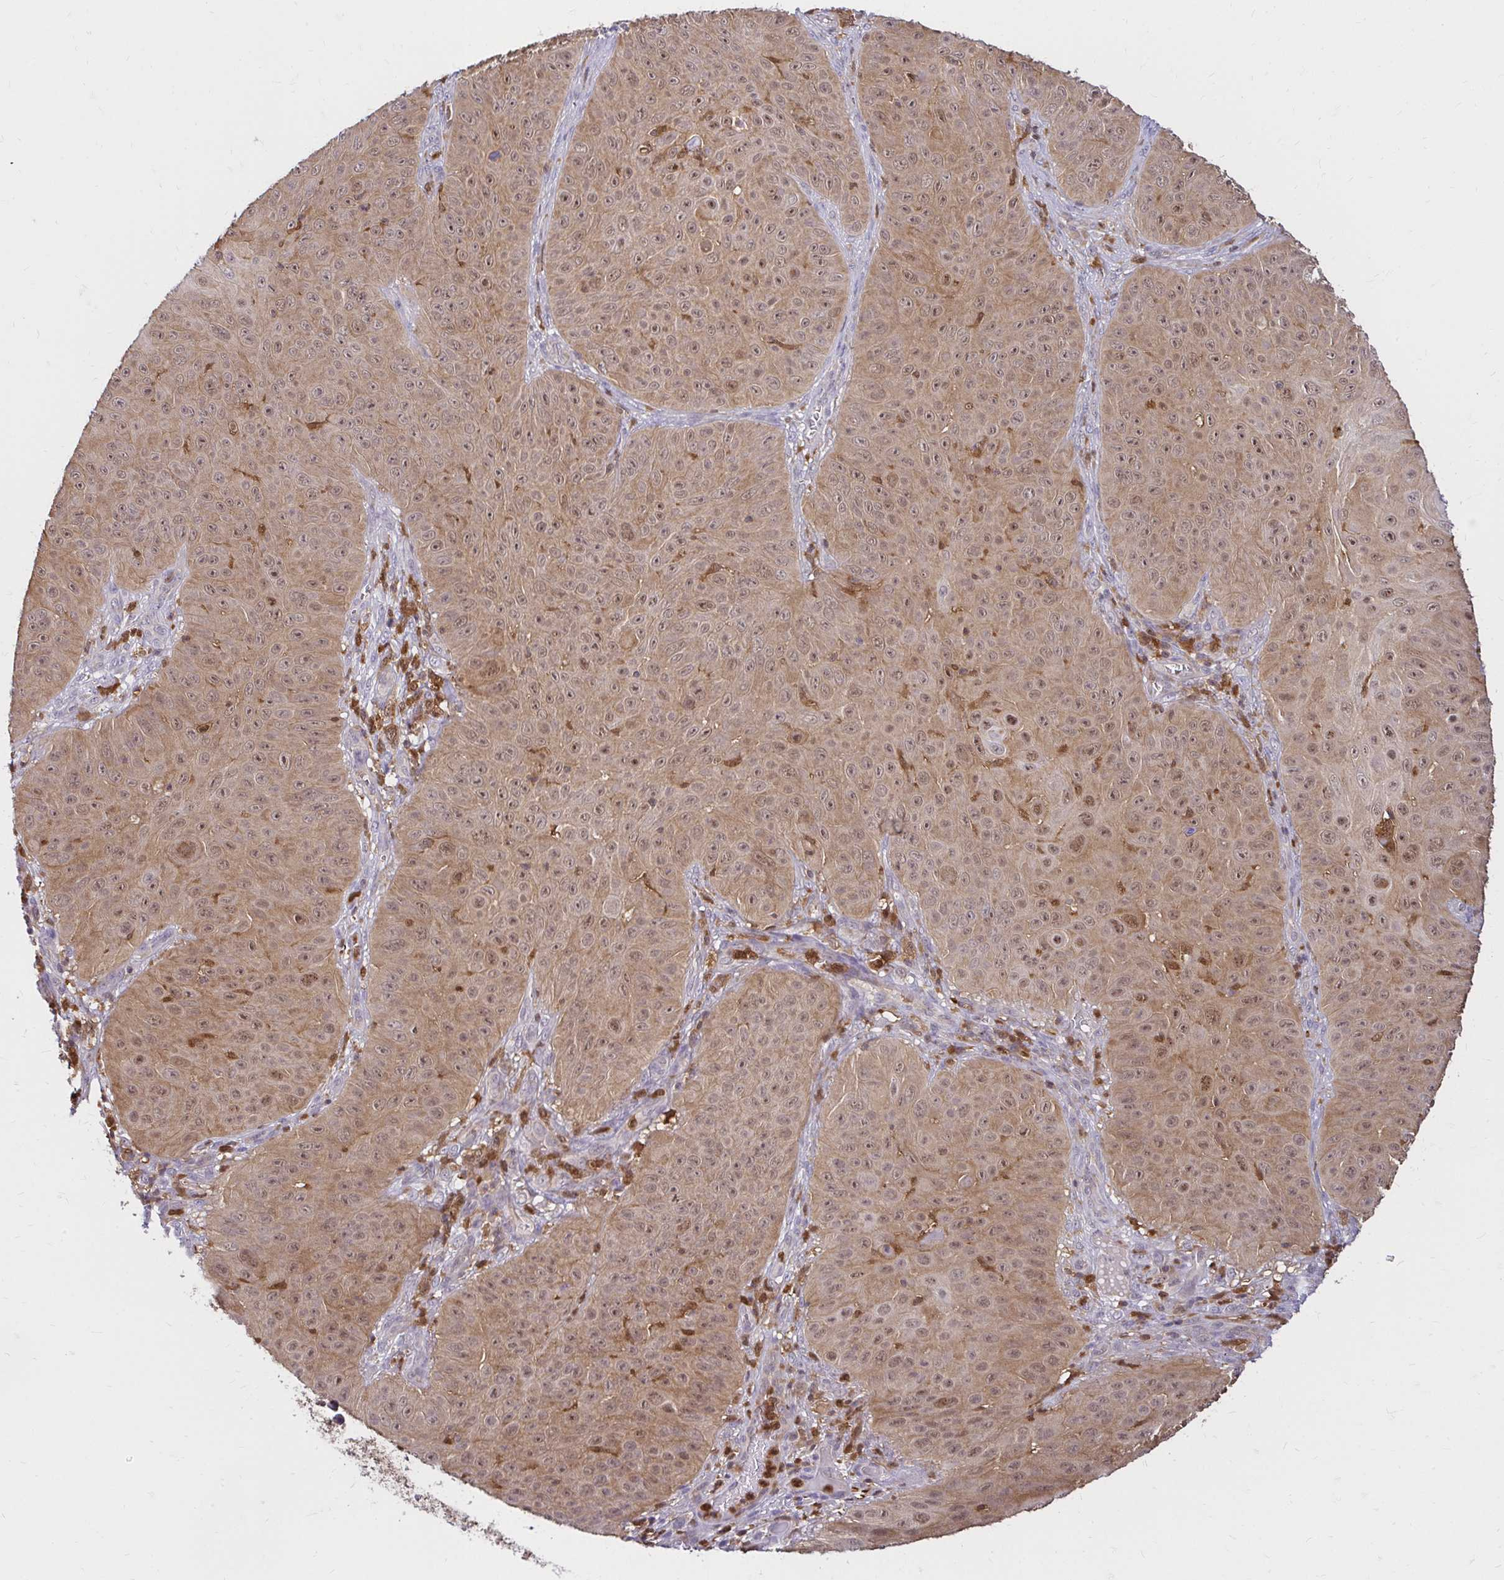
{"staining": {"intensity": "weak", "quantity": ">75%", "location": "cytoplasmic/membranous,nuclear"}, "tissue": "skin cancer", "cell_type": "Tumor cells", "image_type": "cancer", "snomed": [{"axis": "morphology", "description": "Squamous cell carcinoma, NOS"}, {"axis": "topography", "description": "Skin"}], "caption": "The image exhibits staining of squamous cell carcinoma (skin), revealing weak cytoplasmic/membranous and nuclear protein staining (brown color) within tumor cells. Nuclei are stained in blue.", "gene": "PYCARD", "patient": {"sex": "male", "age": 82}}